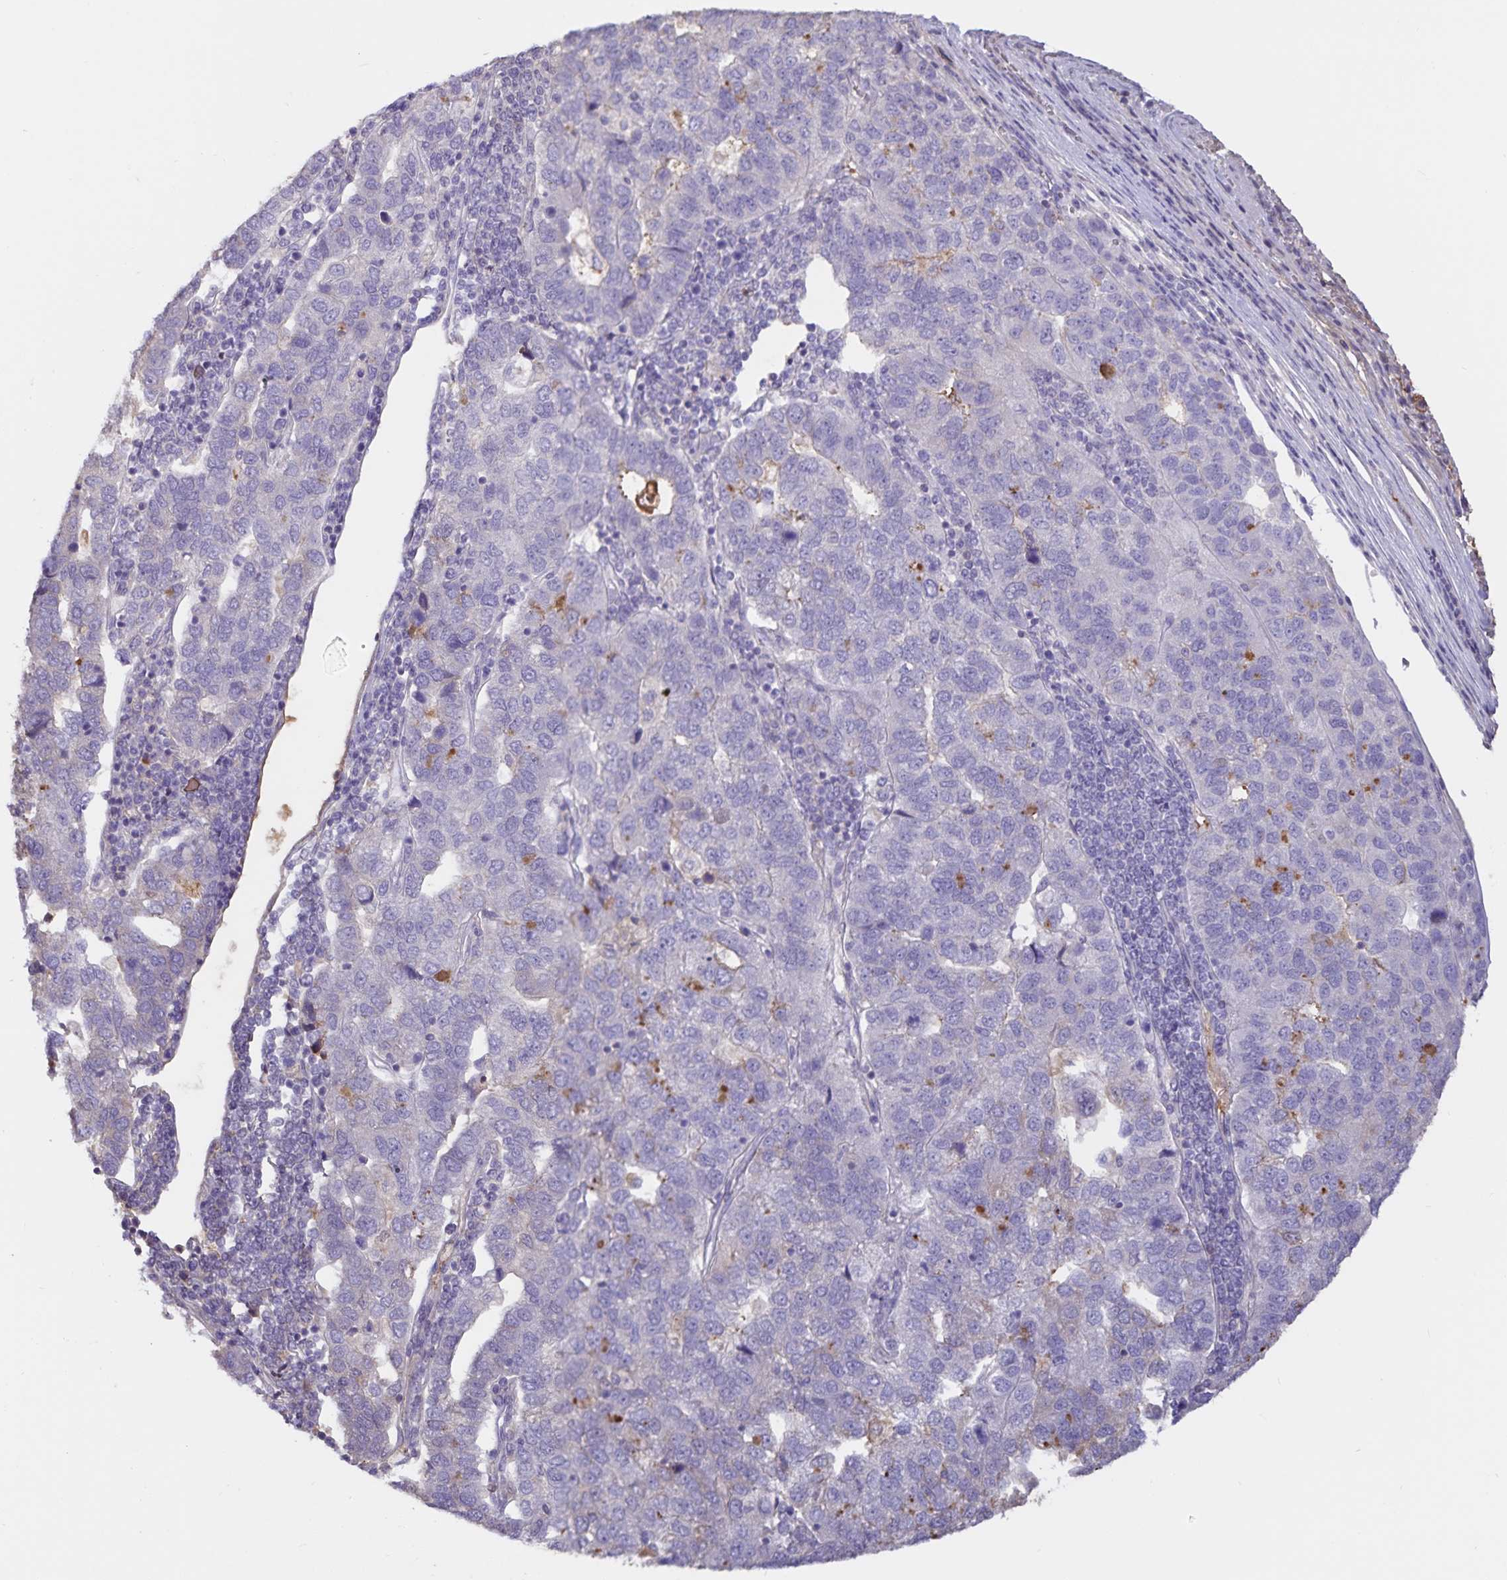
{"staining": {"intensity": "moderate", "quantity": "<25%", "location": "cytoplasmic/membranous"}, "tissue": "pancreatic cancer", "cell_type": "Tumor cells", "image_type": "cancer", "snomed": [{"axis": "morphology", "description": "Adenocarcinoma, NOS"}, {"axis": "topography", "description": "Pancreas"}], "caption": "A brown stain labels moderate cytoplasmic/membranous expression of a protein in adenocarcinoma (pancreatic) tumor cells. The protein of interest is stained brown, and the nuclei are stained in blue (DAB (3,3'-diaminobenzidine) IHC with brightfield microscopy, high magnification).", "gene": "FGG", "patient": {"sex": "female", "age": 61}}